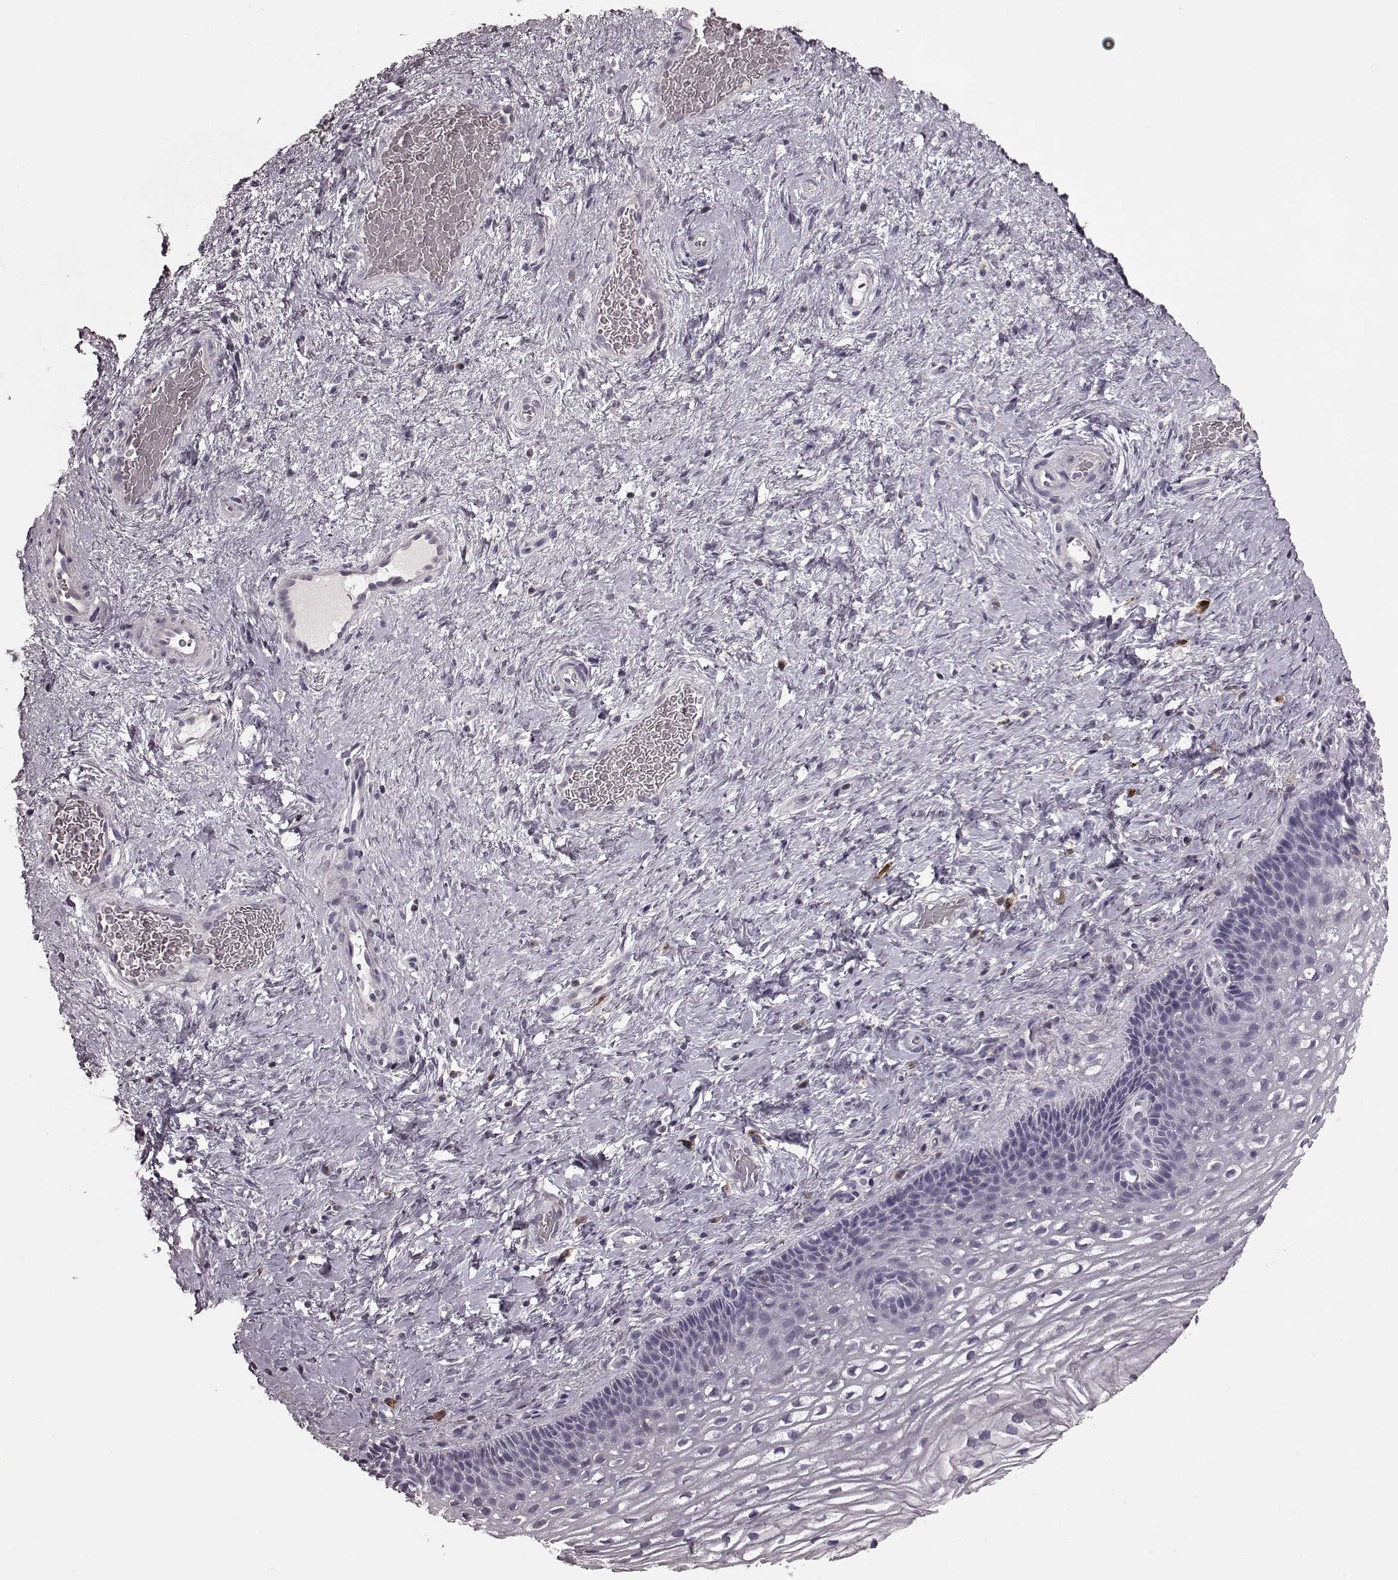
{"staining": {"intensity": "negative", "quantity": "none", "location": "none"}, "tissue": "cervix", "cell_type": "Glandular cells", "image_type": "normal", "snomed": [{"axis": "morphology", "description": "Normal tissue, NOS"}, {"axis": "topography", "description": "Cervix"}], "caption": "IHC photomicrograph of normal cervix: cervix stained with DAB (3,3'-diaminobenzidine) exhibits no significant protein expression in glandular cells.", "gene": "CD28", "patient": {"sex": "female", "age": 34}}